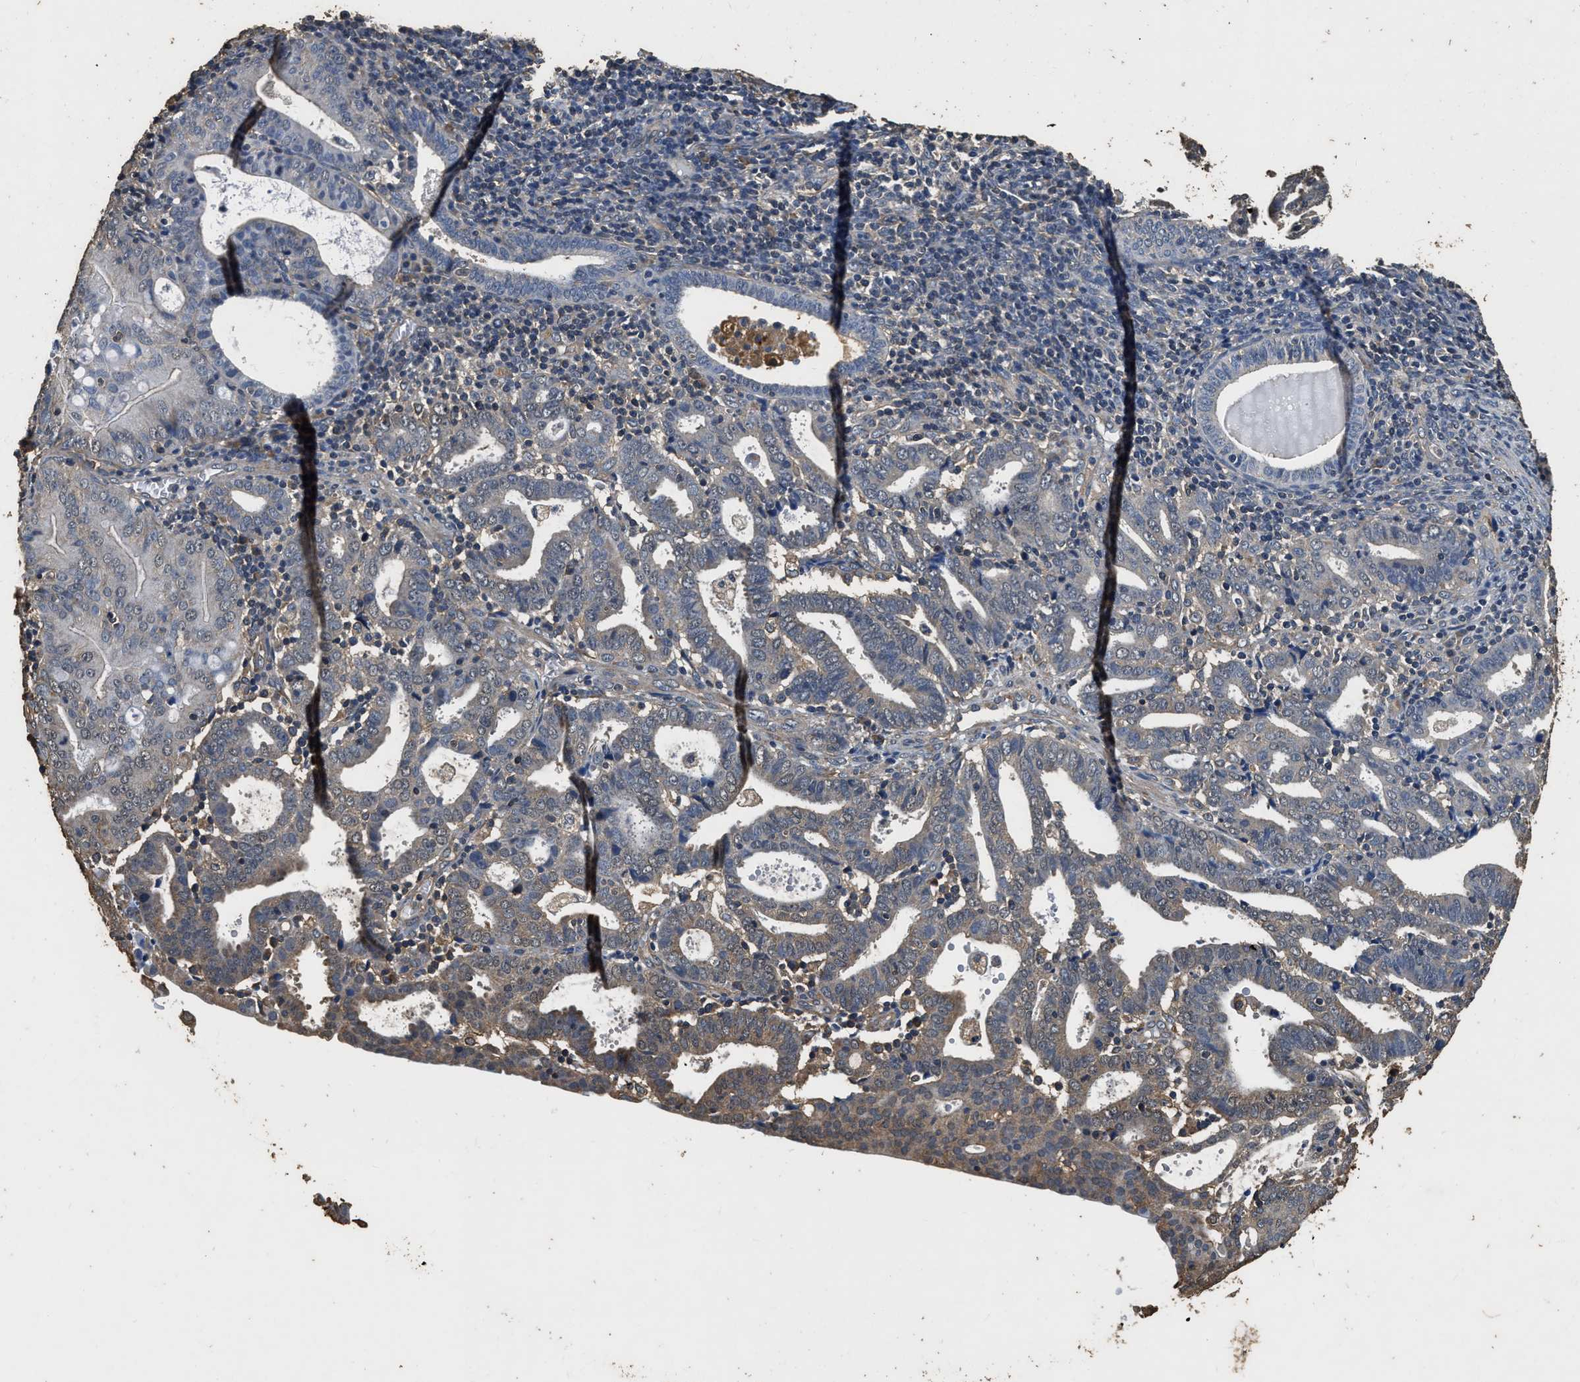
{"staining": {"intensity": "weak", "quantity": "<25%", "location": "cytoplasmic/membranous"}, "tissue": "endometrial cancer", "cell_type": "Tumor cells", "image_type": "cancer", "snomed": [{"axis": "morphology", "description": "Adenocarcinoma, NOS"}, {"axis": "topography", "description": "Uterus"}], "caption": "IHC of endometrial cancer exhibits no expression in tumor cells.", "gene": "MIB1", "patient": {"sex": "female", "age": 83}}